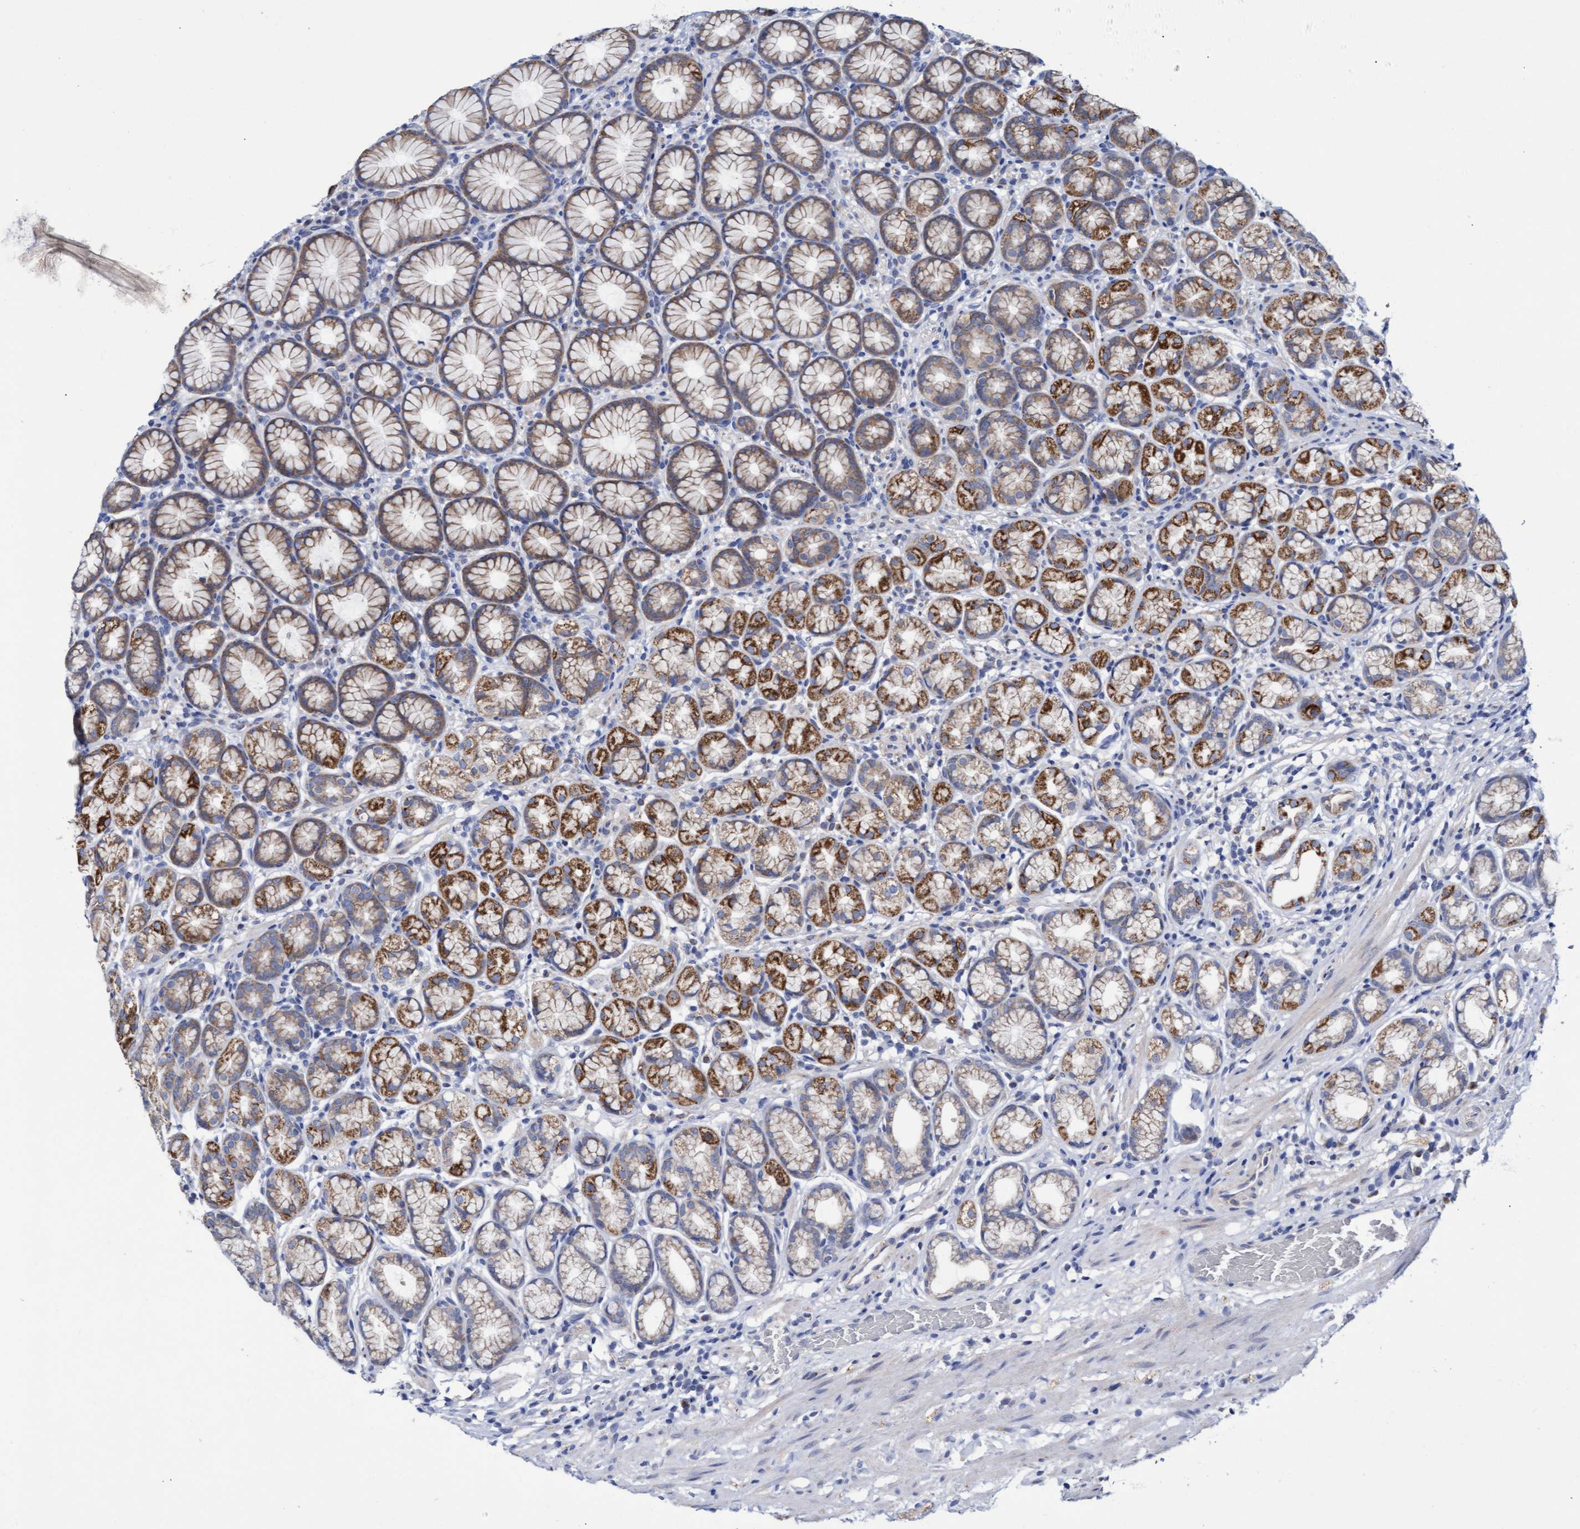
{"staining": {"intensity": "strong", "quantity": "25%-75%", "location": "cytoplasmic/membranous"}, "tissue": "stomach", "cell_type": "Glandular cells", "image_type": "normal", "snomed": [{"axis": "morphology", "description": "Normal tissue, NOS"}, {"axis": "topography", "description": "Stomach"}], "caption": "Immunohistochemistry (DAB) staining of benign human stomach displays strong cytoplasmic/membranous protein staining in approximately 25%-75% of glandular cells. The staining is performed using DAB (3,3'-diaminobenzidine) brown chromogen to label protein expression. The nuclei are counter-stained blue using hematoxylin.", "gene": "ZNF750", "patient": {"sex": "male", "age": 42}}